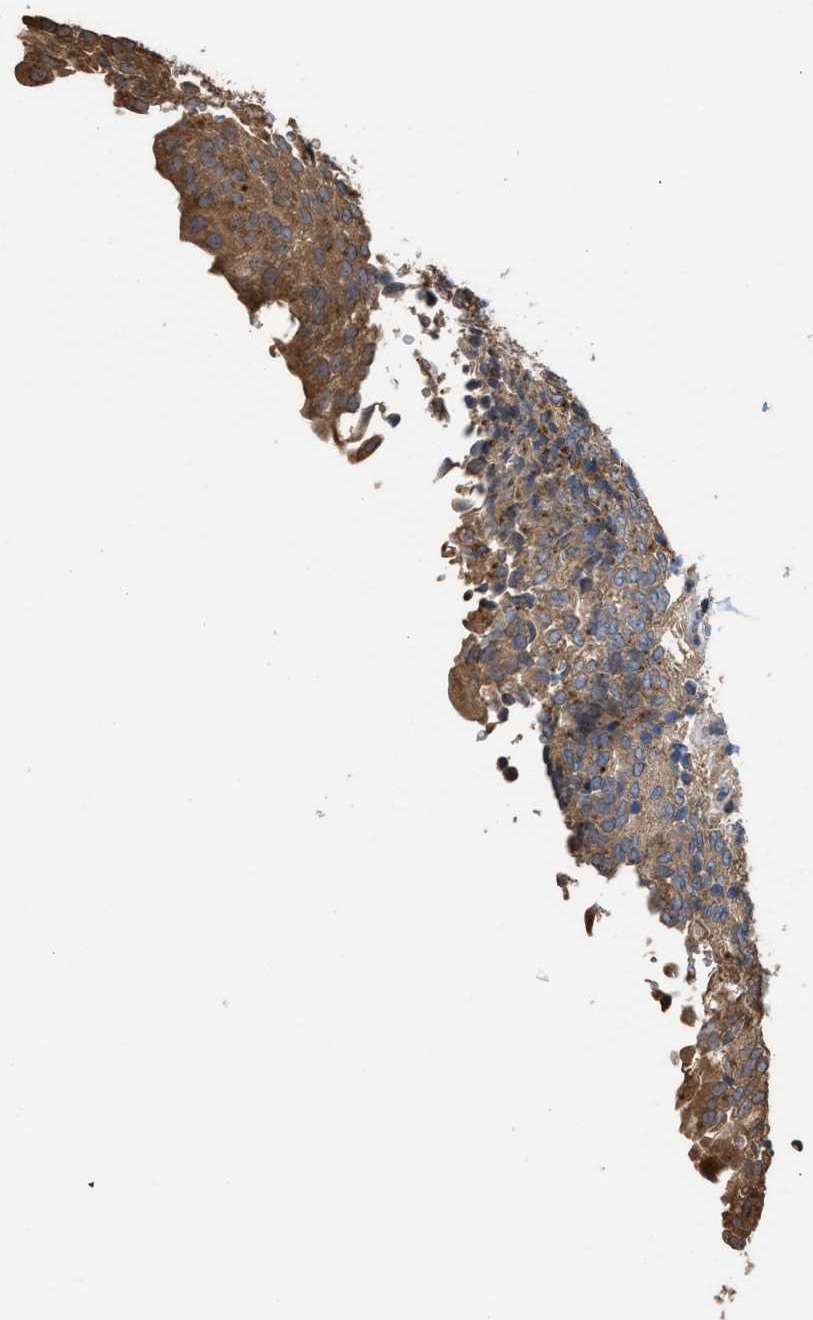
{"staining": {"intensity": "strong", "quantity": ">75%", "location": "cytoplasmic/membranous"}, "tissue": "urinary bladder", "cell_type": "Urothelial cells", "image_type": "normal", "snomed": [{"axis": "morphology", "description": "Urothelial carcinoma, High grade"}, {"axis": "topography", "description": "Urinary bladder"}], "caption": "The histopathology image exhibits a brown stain indicating the presence of a protein in the cytoplasmic/membranous of urothelial cells in urinary bladder. Immunohistochemistry stains the protein of interest in brown and the nuclei are stained blue.", "gene": "ELMO3", "patient": {"sex": "male", "age": 46}}